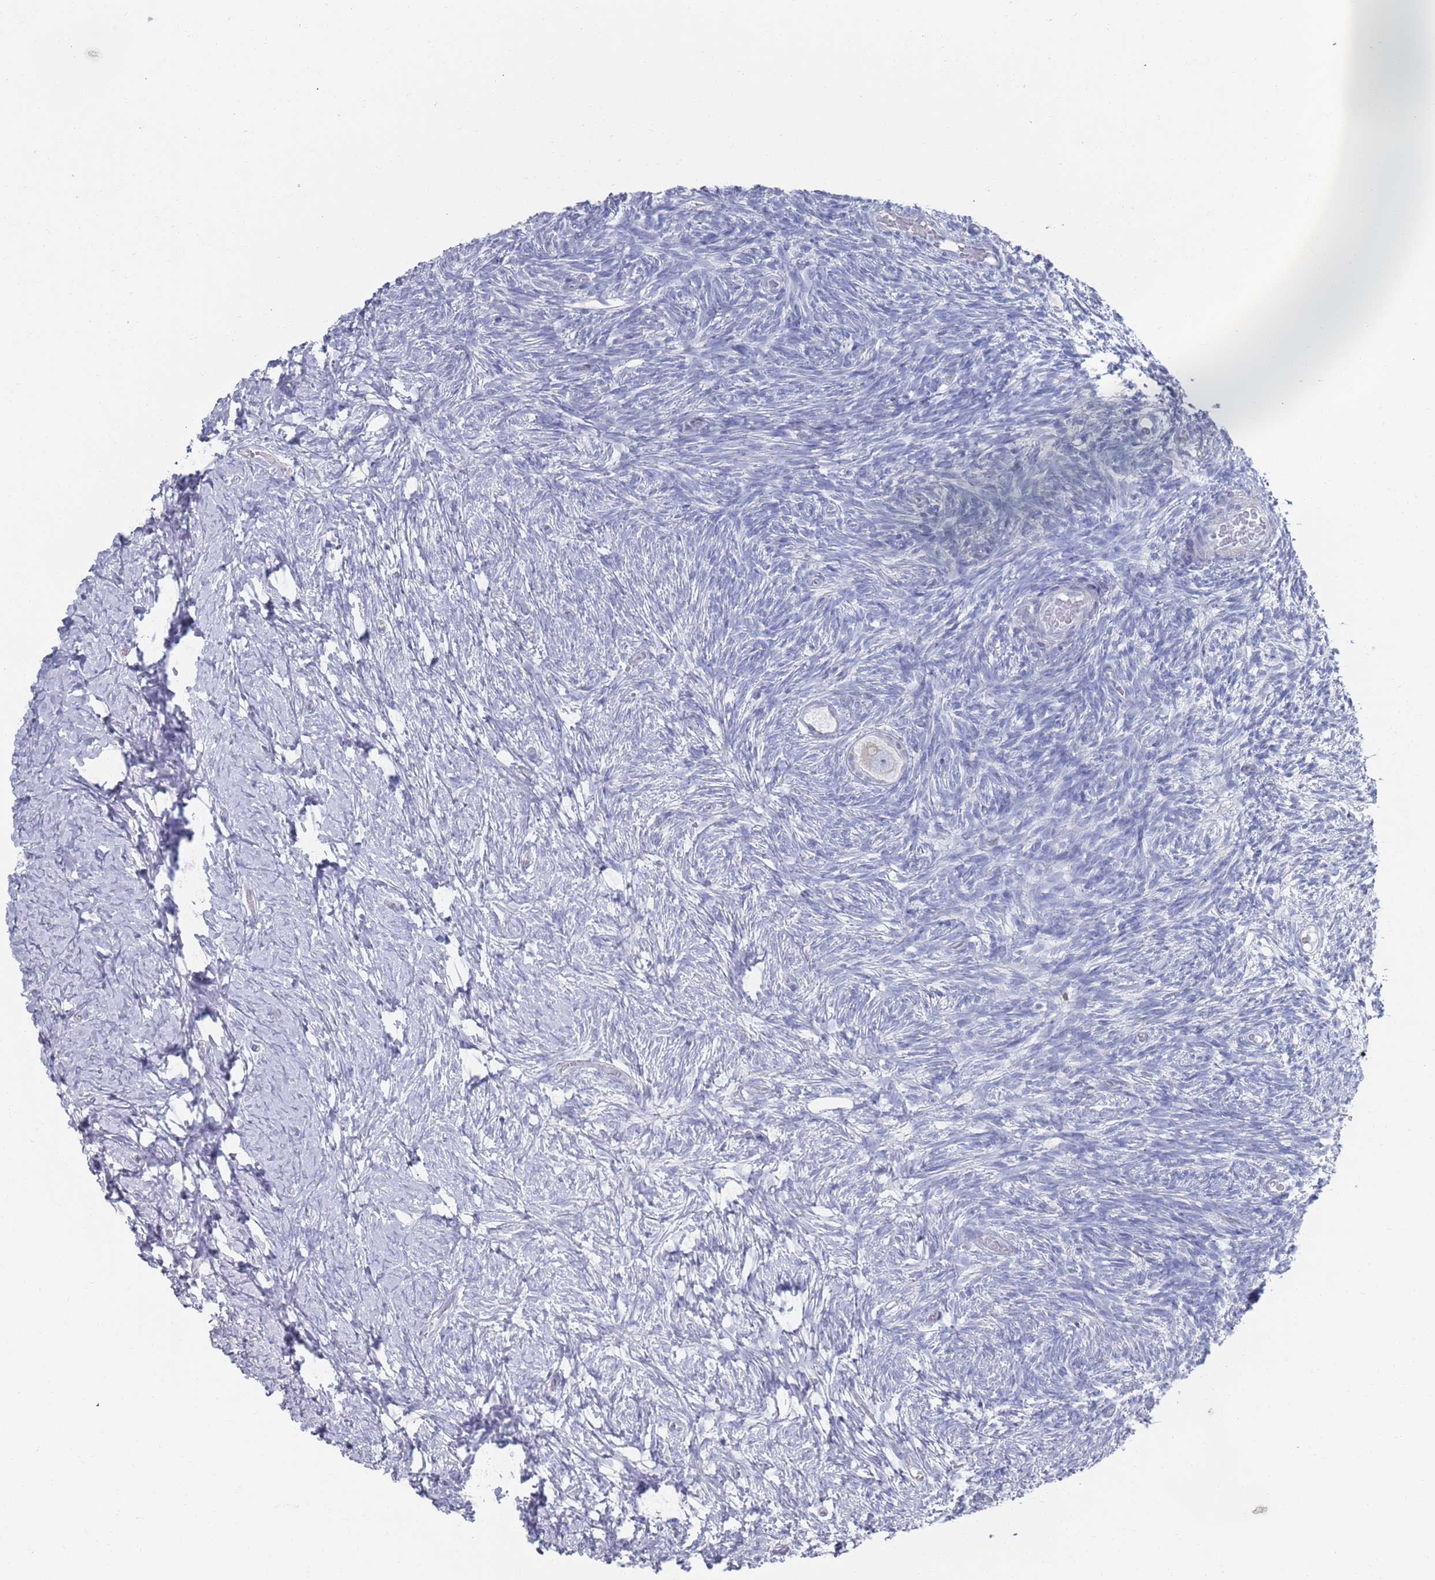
{"staining": {"intensity": "negative", "quantity": "none", "location": "none"}, "tissue": "ovary", "cell_type": "Follicle cells", "image_type": "normal", "snomed": [{"axis": "morphology", "description": "Normal tissue, NOS"}, {"axis": "topography", "description": "Ovary"}], "caption": "Human ovary stained for a protein using immunohistochemistry (IHC) demonstrates no staining in follicle cells.", "gene": "MAT1A", "patient": {"sex": "female", "age": 39}}